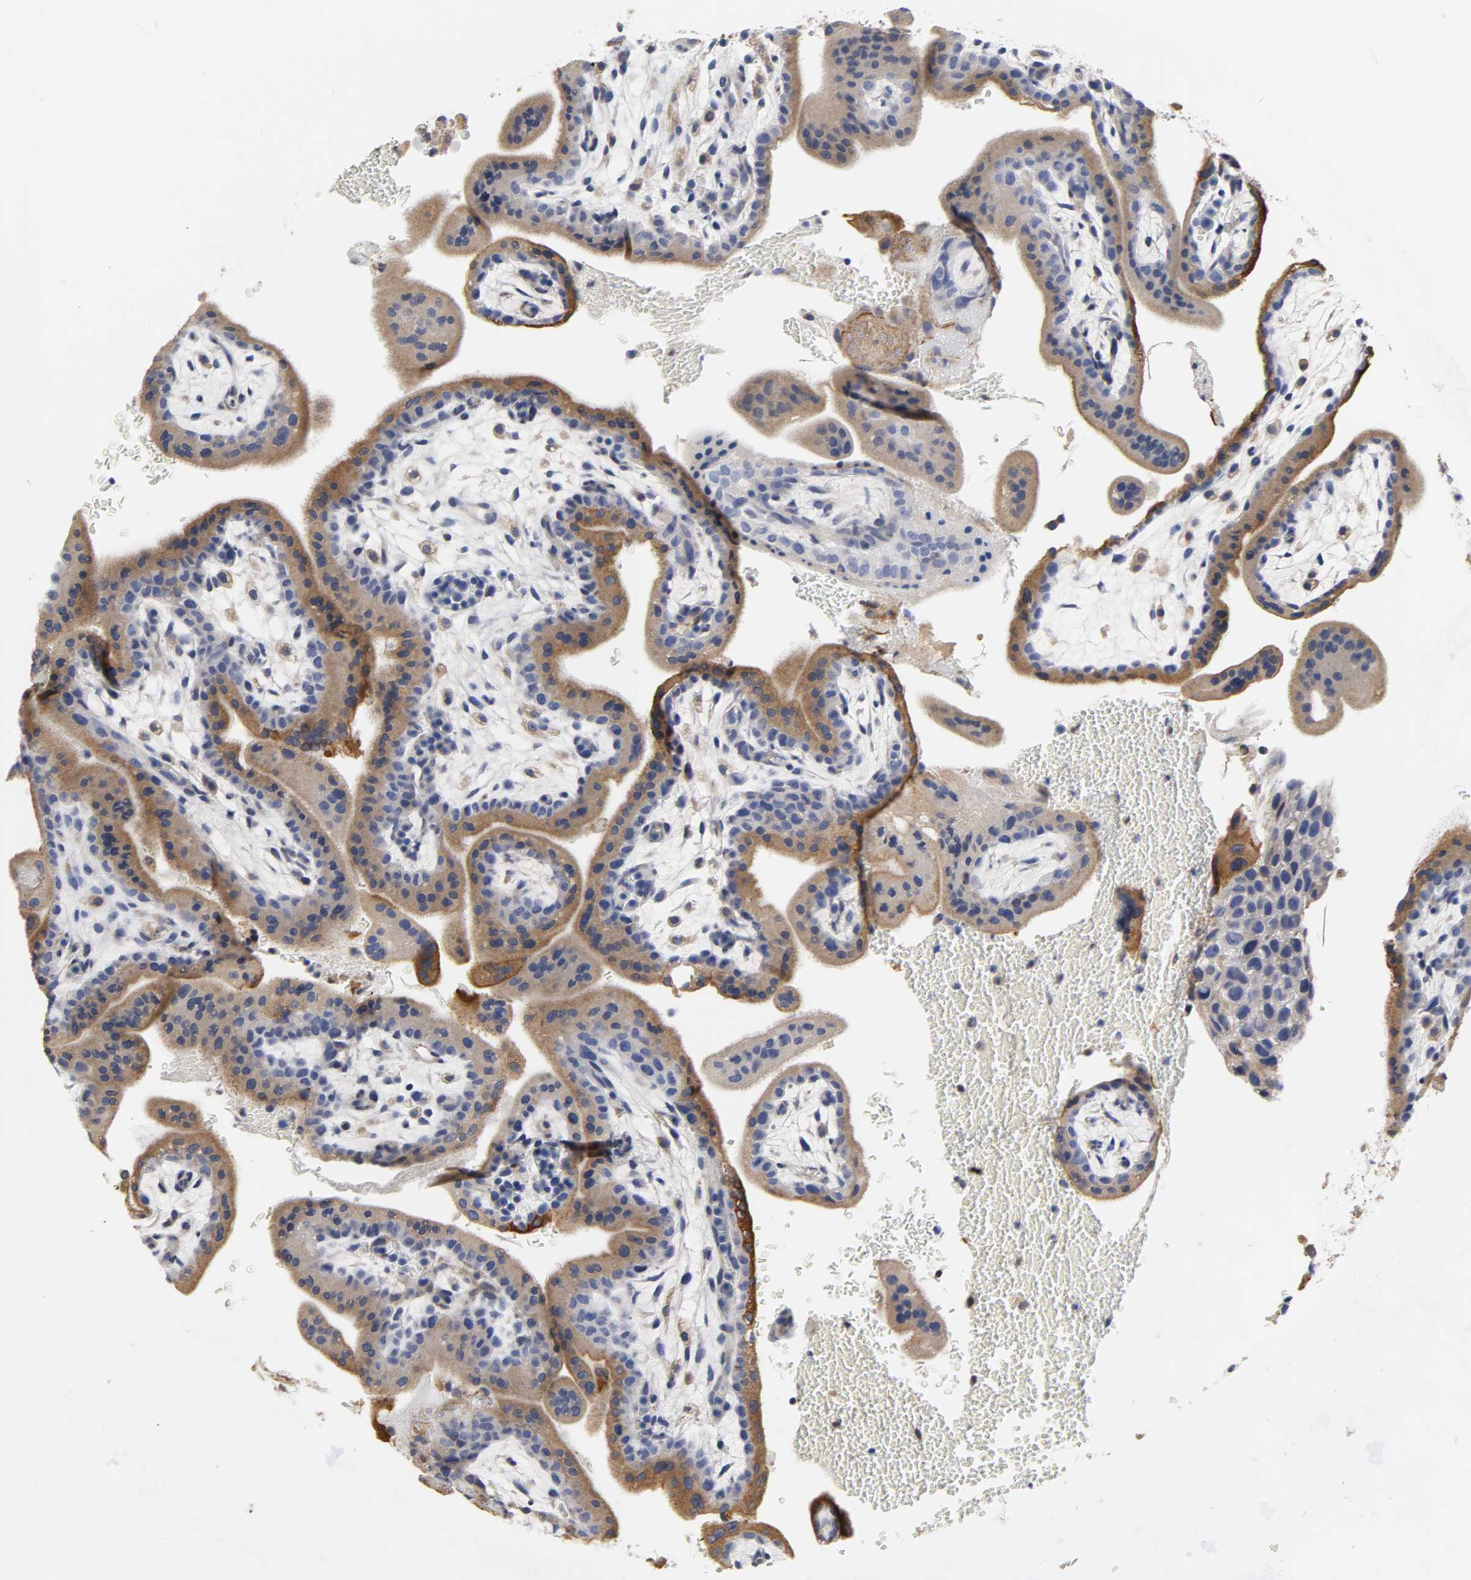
{"staining": {"intensity": "strong", "quantity": ">75%", "location": "cytoplasmic/membranous"}, "tissue": "placenta", "cell_type": "Trophoblastic cells", "image_type": "normal", "snomed": [{"axis": "morphology", "description": "Normal tissue, NOS"}, {"axis": "topography", "description": "Placenta"}], "caption": "Immunohistochemical staining of unremarkable placenta demonstrates strong cytoplasmic/membranous protein positivity in about >75% of trophoblastic cells. Ihc stains the protein of interest in brown and the nuclei are stained blue.", "gene": "HCK", "patient": {"sex": "female", "age": 35}}